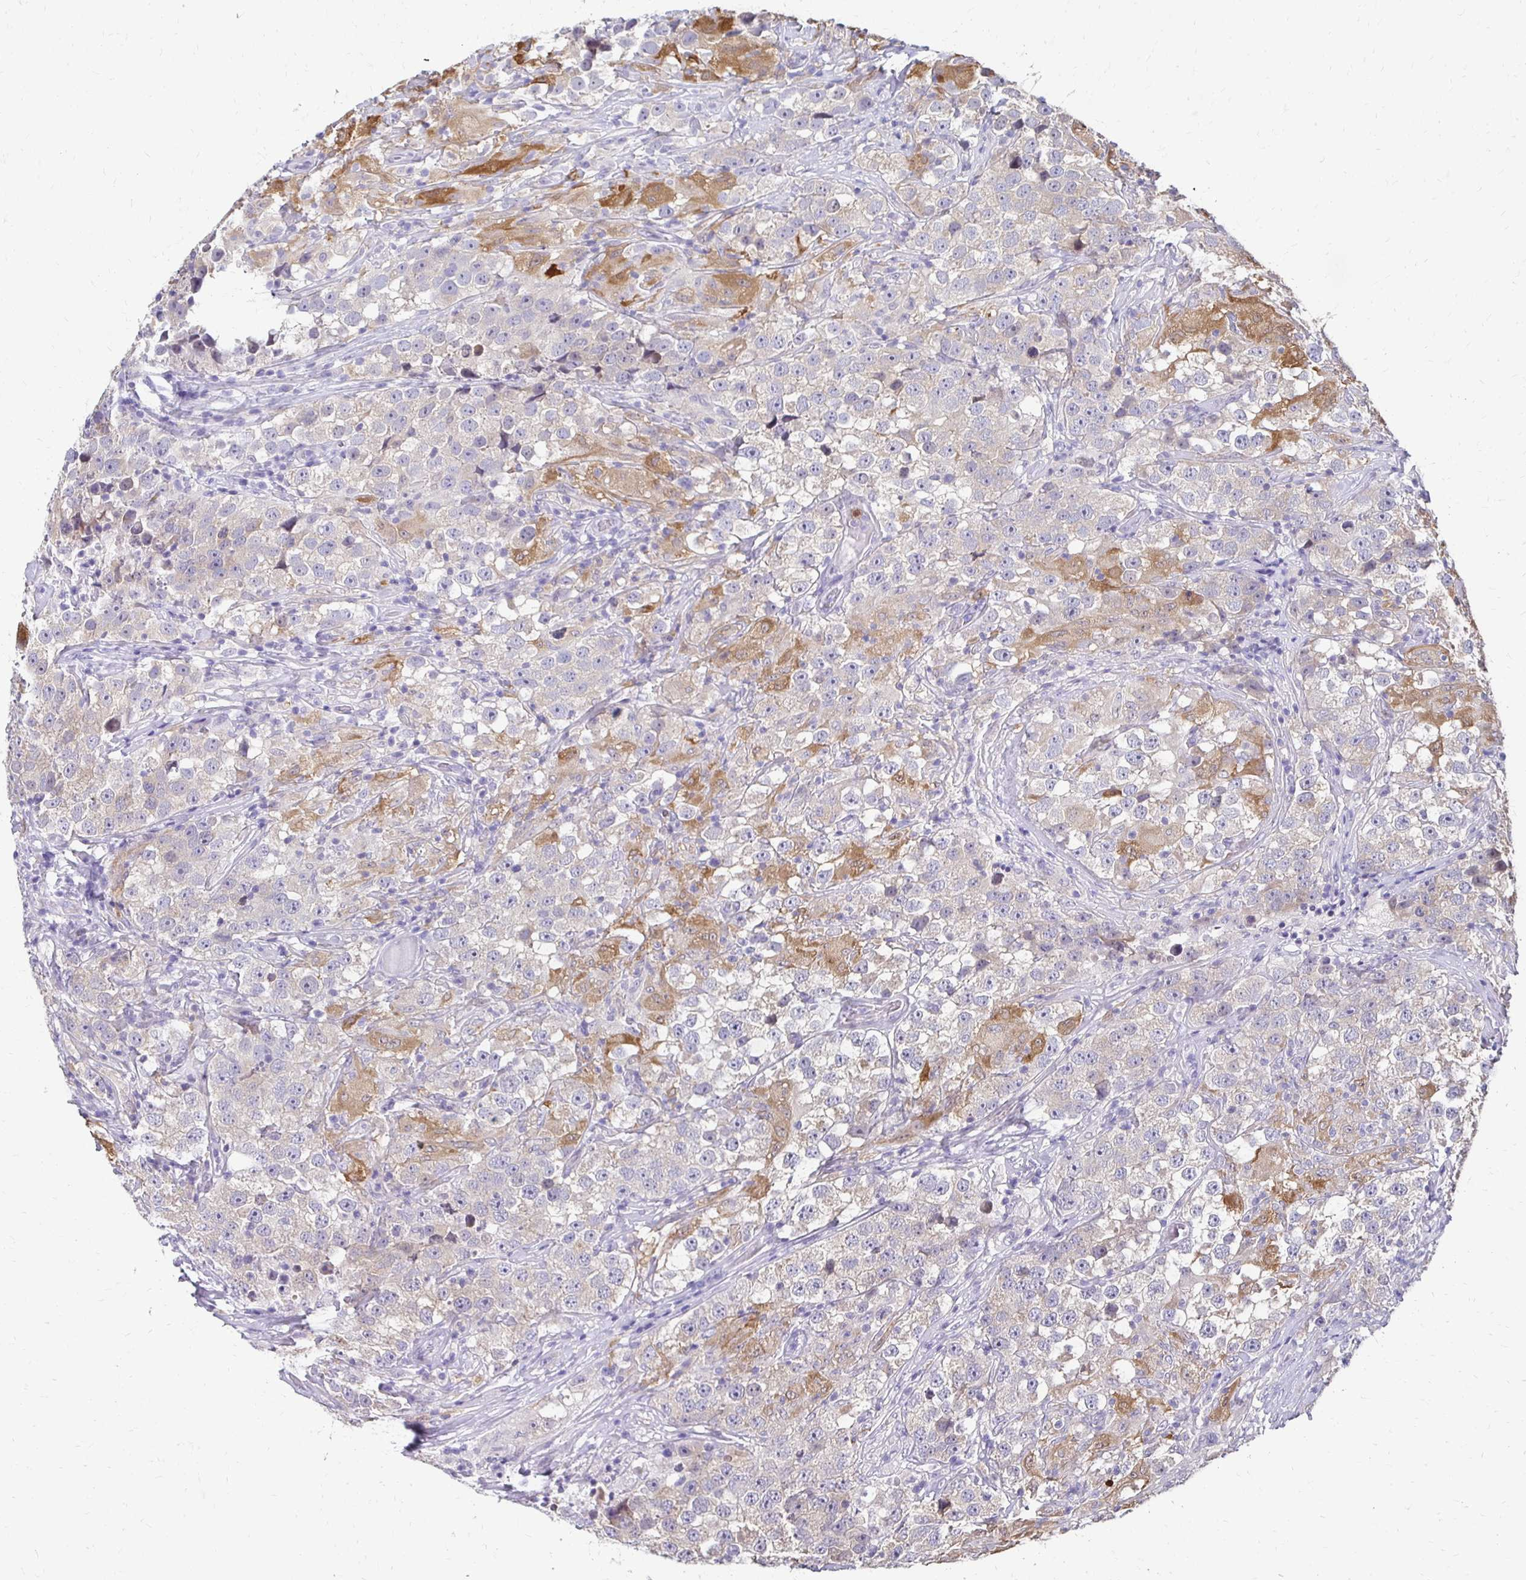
{"staining": {"intensity": "negative", "quantity": "none", "location": "none"}, "tissue": "testis cancer", "cell_type": "Tumor cells", "image_type": "cancer", "snomed": [{"axis": "morphology", "description": "Seminoma, NOS"}, {"axis": "topography", "description": "Testis"}], "caption": "An immunohistochemistry (IHC) photomicrograph of testis seminoma is shown. There is no staining in tumor cells of testis seminoma.", "gene": "PADI2", "patient": {"sex": "male", "age": 46}}